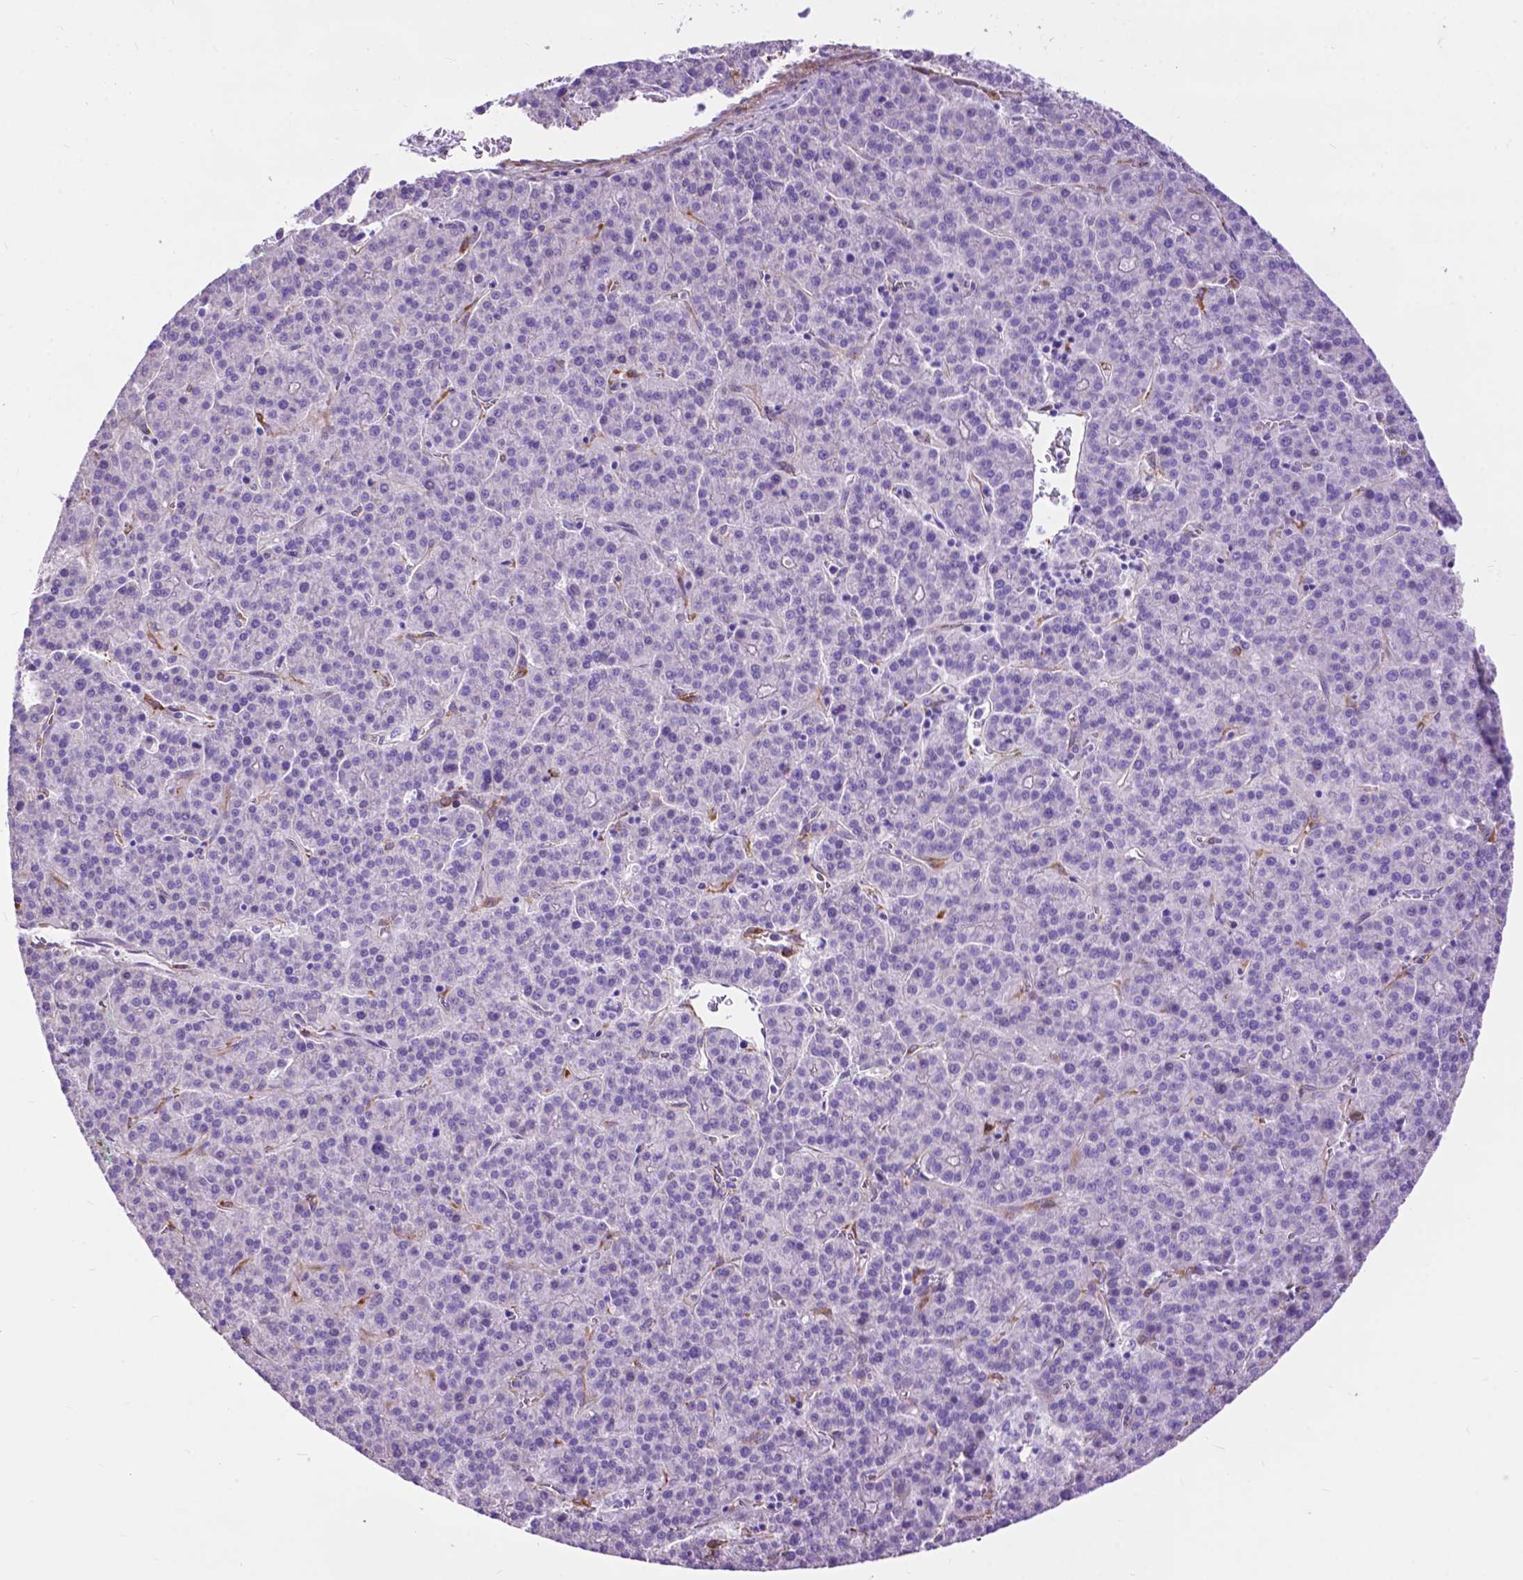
{"staining": {"intensity": "negative", "quantity": "none", "location": "none"}, "tissue": "liver cancer", "cell_type": "Tumor cells", "image_type": "cancer", "snomed": [{"axis": "morphology", "description": "Carcinoma, Hepatocellular, NOS"}, {"axis": "topography", "description": "Liver"}], "caption": "Immunohistochemical staining of human liver cancer (hepatocellular carcinoma) demonstrates no significant staining in tumor cells.", "gene": "PCDHA12", "patient": {"sex": "female", "age": 58}}